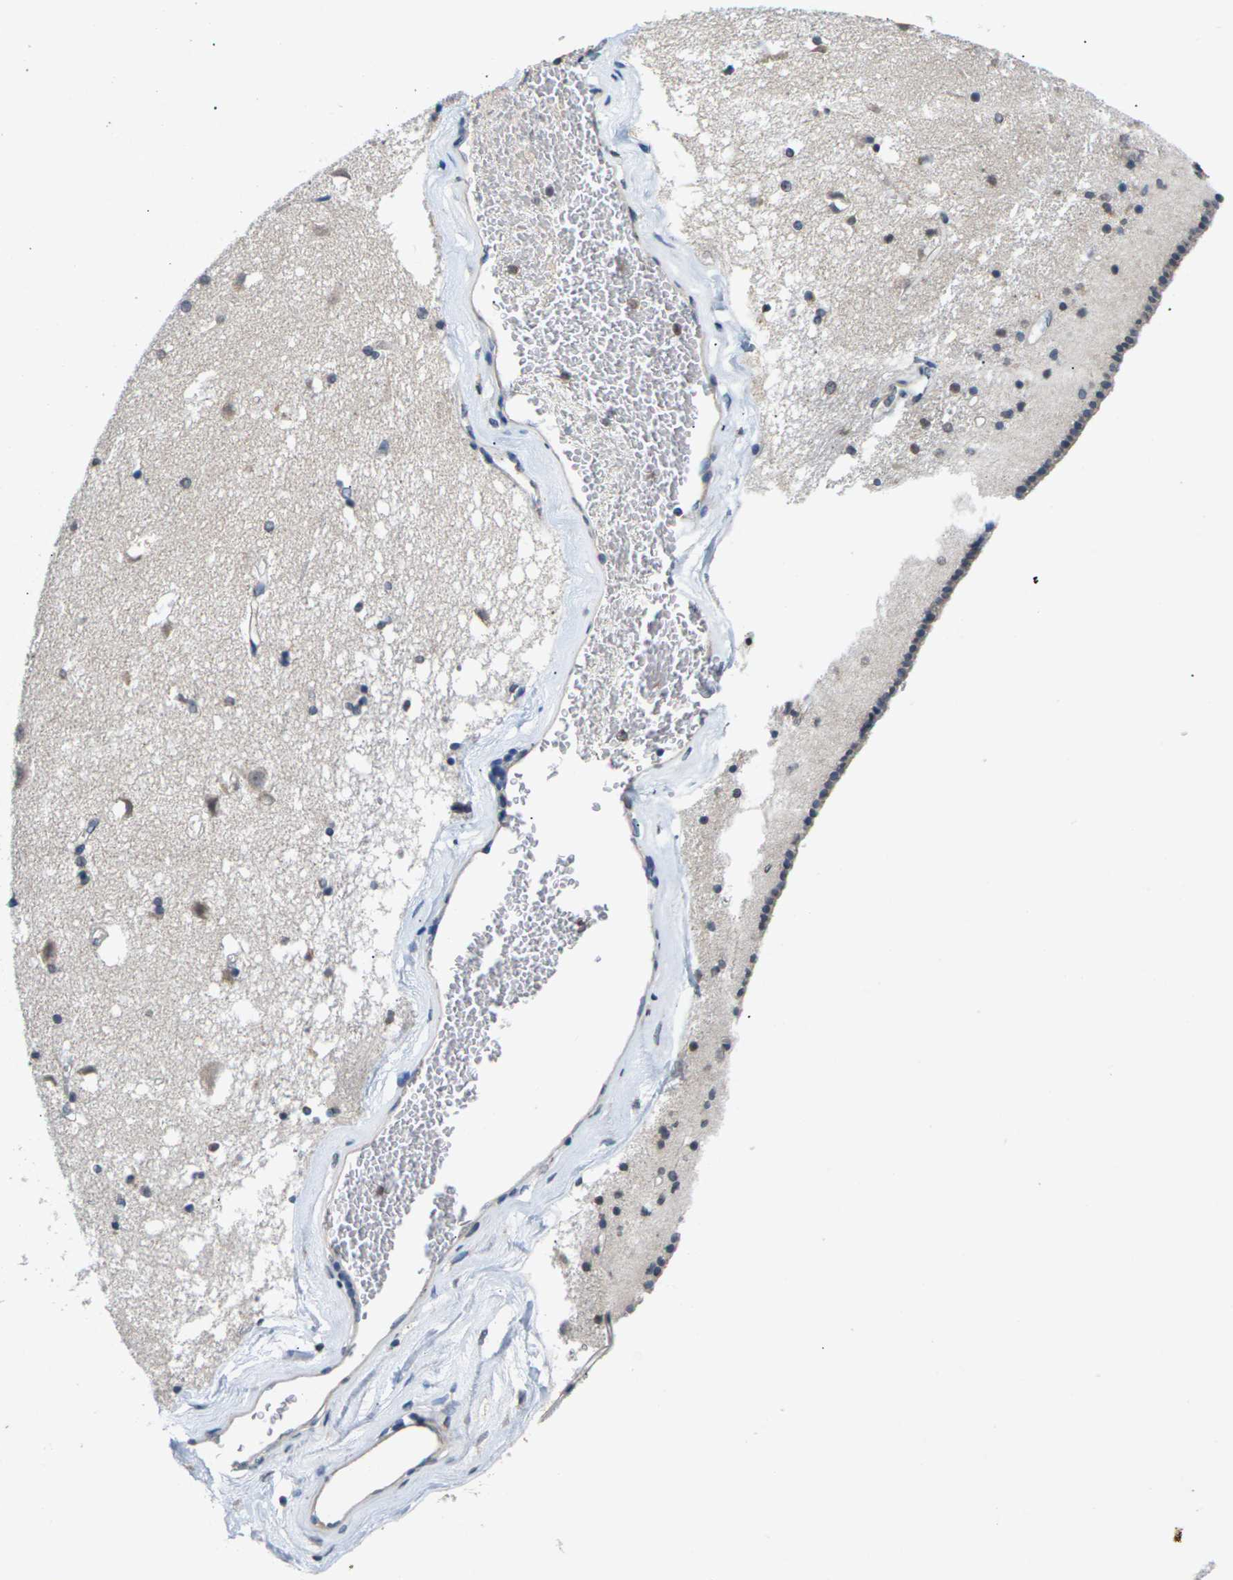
{"staining": {"intensity": "moderate", "quantity": "25%-75%", "location": "cytoplasmic/membranous"}, "tissue": "caudate", "cell_type": "Glial cells", "image_type": "normal", "snomed": [{"axis": "morphology", "description": "Normal tissue, NOS"}, {"axis": "topography", "description": "Lateral ventricle wall"}], "caption": "Protein expression analysis of benign caudate reveals moderate cytoplasmic/membranous staining in approximately 25%-75% of glial cells.", "gene": "SLC2A2", "patient": {"sex": "male", "age": 45}}